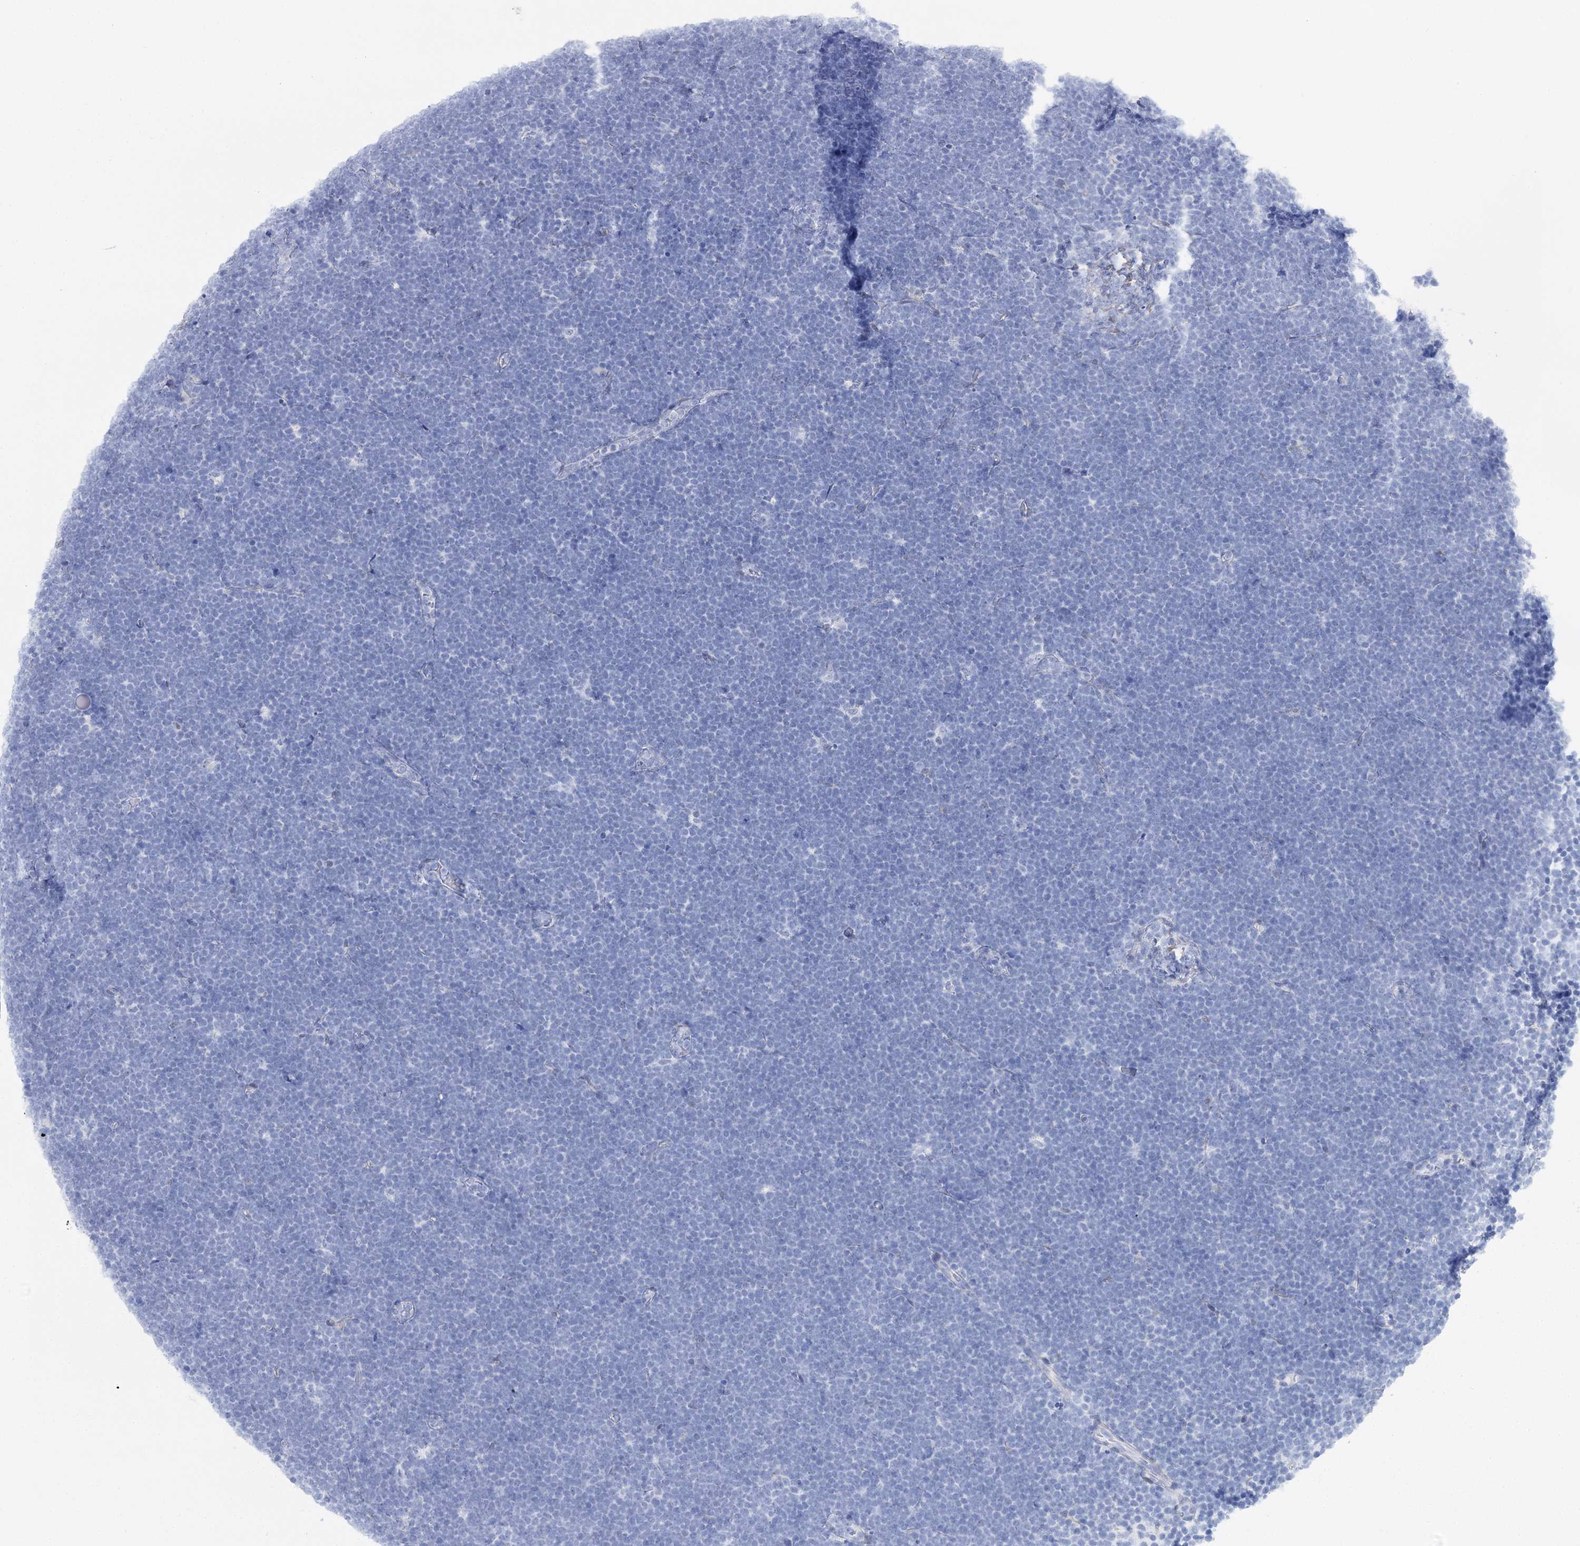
{"staining": {"intensity": "negative", "quantity": "none", "location": "none"}, "tissue": "lymphoma", "cell_type": "Tumor cells", "image_type": "cancer", "snomed": [{"axis": "morphology", "description": "Malignant lymphoma, non-Hodgkin's type, High grade"}, {"axis": "topography", "description": "Lymph node"}], "caption": "An immunohistochemistry (IHC) micrograph of lymphoma is shown. There is no staining in tumor cells of lymphoma. The staining was performed using DAB (3,3'-diaminobenzidine) to visualize the protein expression in brown, while the nuclei were stained in blue with hematoxylin (Magnification: 20x).", "gene": "UGDH", "patient": {"sex": "male", "age": 13}}